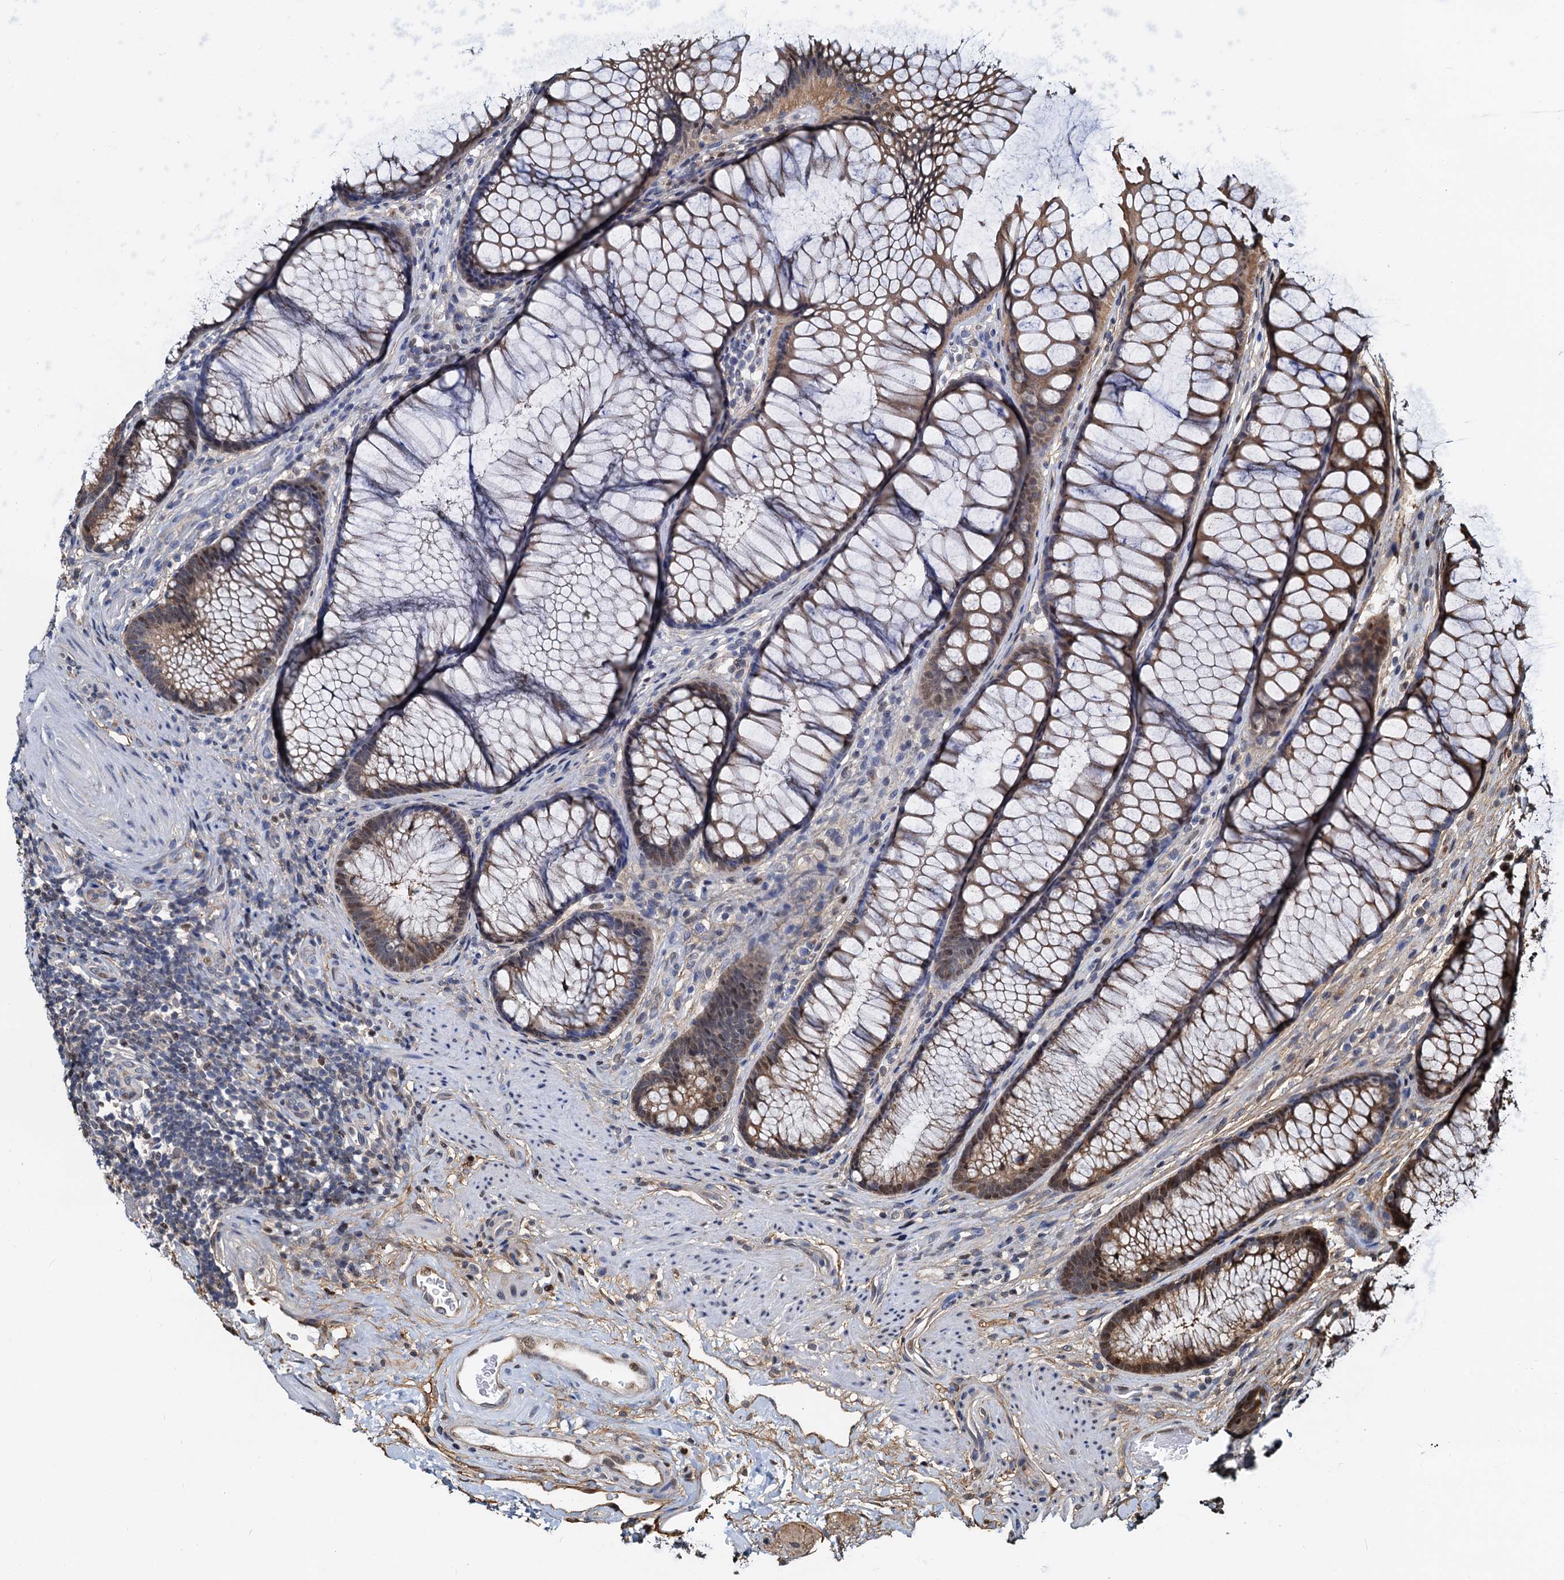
{"staining": {"intensity": "weak", "quantity": ">75%", "location": "cytoplasmic/membranous"}, "tissue": "colon", "cell_type": "Endothelial cells", "image_type": "normal", "snomed": [{"axis": "morphology", "description": "Normal tissue, NOS"}, {"axis": "topography", "description": "Colon"}], "caption": "Immunohistochemistry histopathology image of normal human colon stained for a protein (brown), which reveals low levels of weak cytoplasmic/membranous positivity in approximately >75% of endothelial cells.", "gene": "PTGES3", "patient": {"sex": "female", "age": 82}}